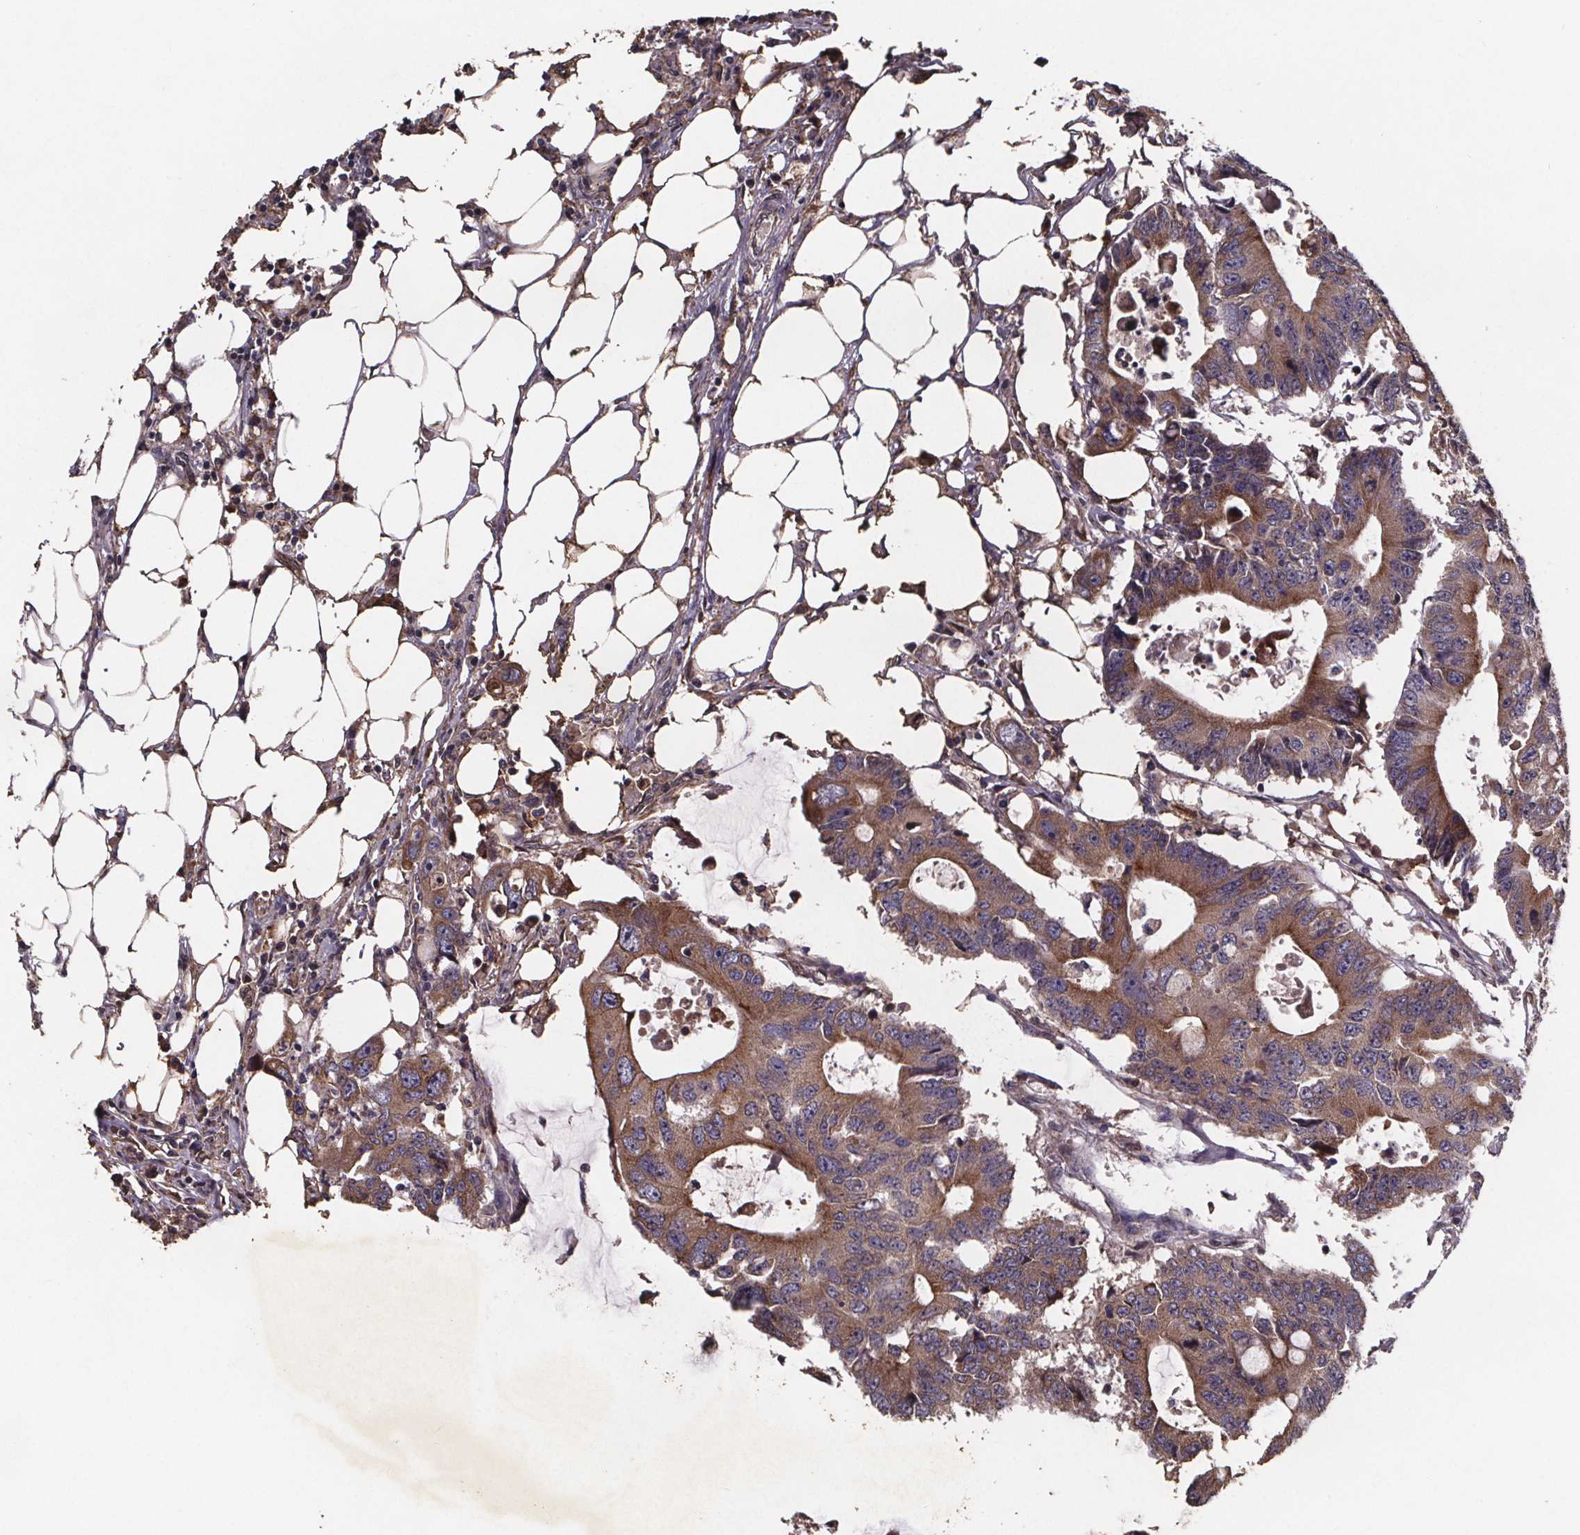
{"staining": {"intensity": "moderate", "quantity": ">75%", "location": "cytoplasmic/membranous"}, "tissue": "colorectal cancer", "cell_type": "Tumor cells", "image_type": "cancer", "snomed": [{"axis": "morphology", "description": "Adenocarcinoma, NOS"}, {"axis": "topography", "description": "Colon"}], "caption": "This is an image of immunohistochemistry staining of colorectal cancer, which shows moderate staining in the cytoplasmic/membranous of tumor cells.", "gene": "FASTKD3", "patient": {"sex": "male", "age": 71}}